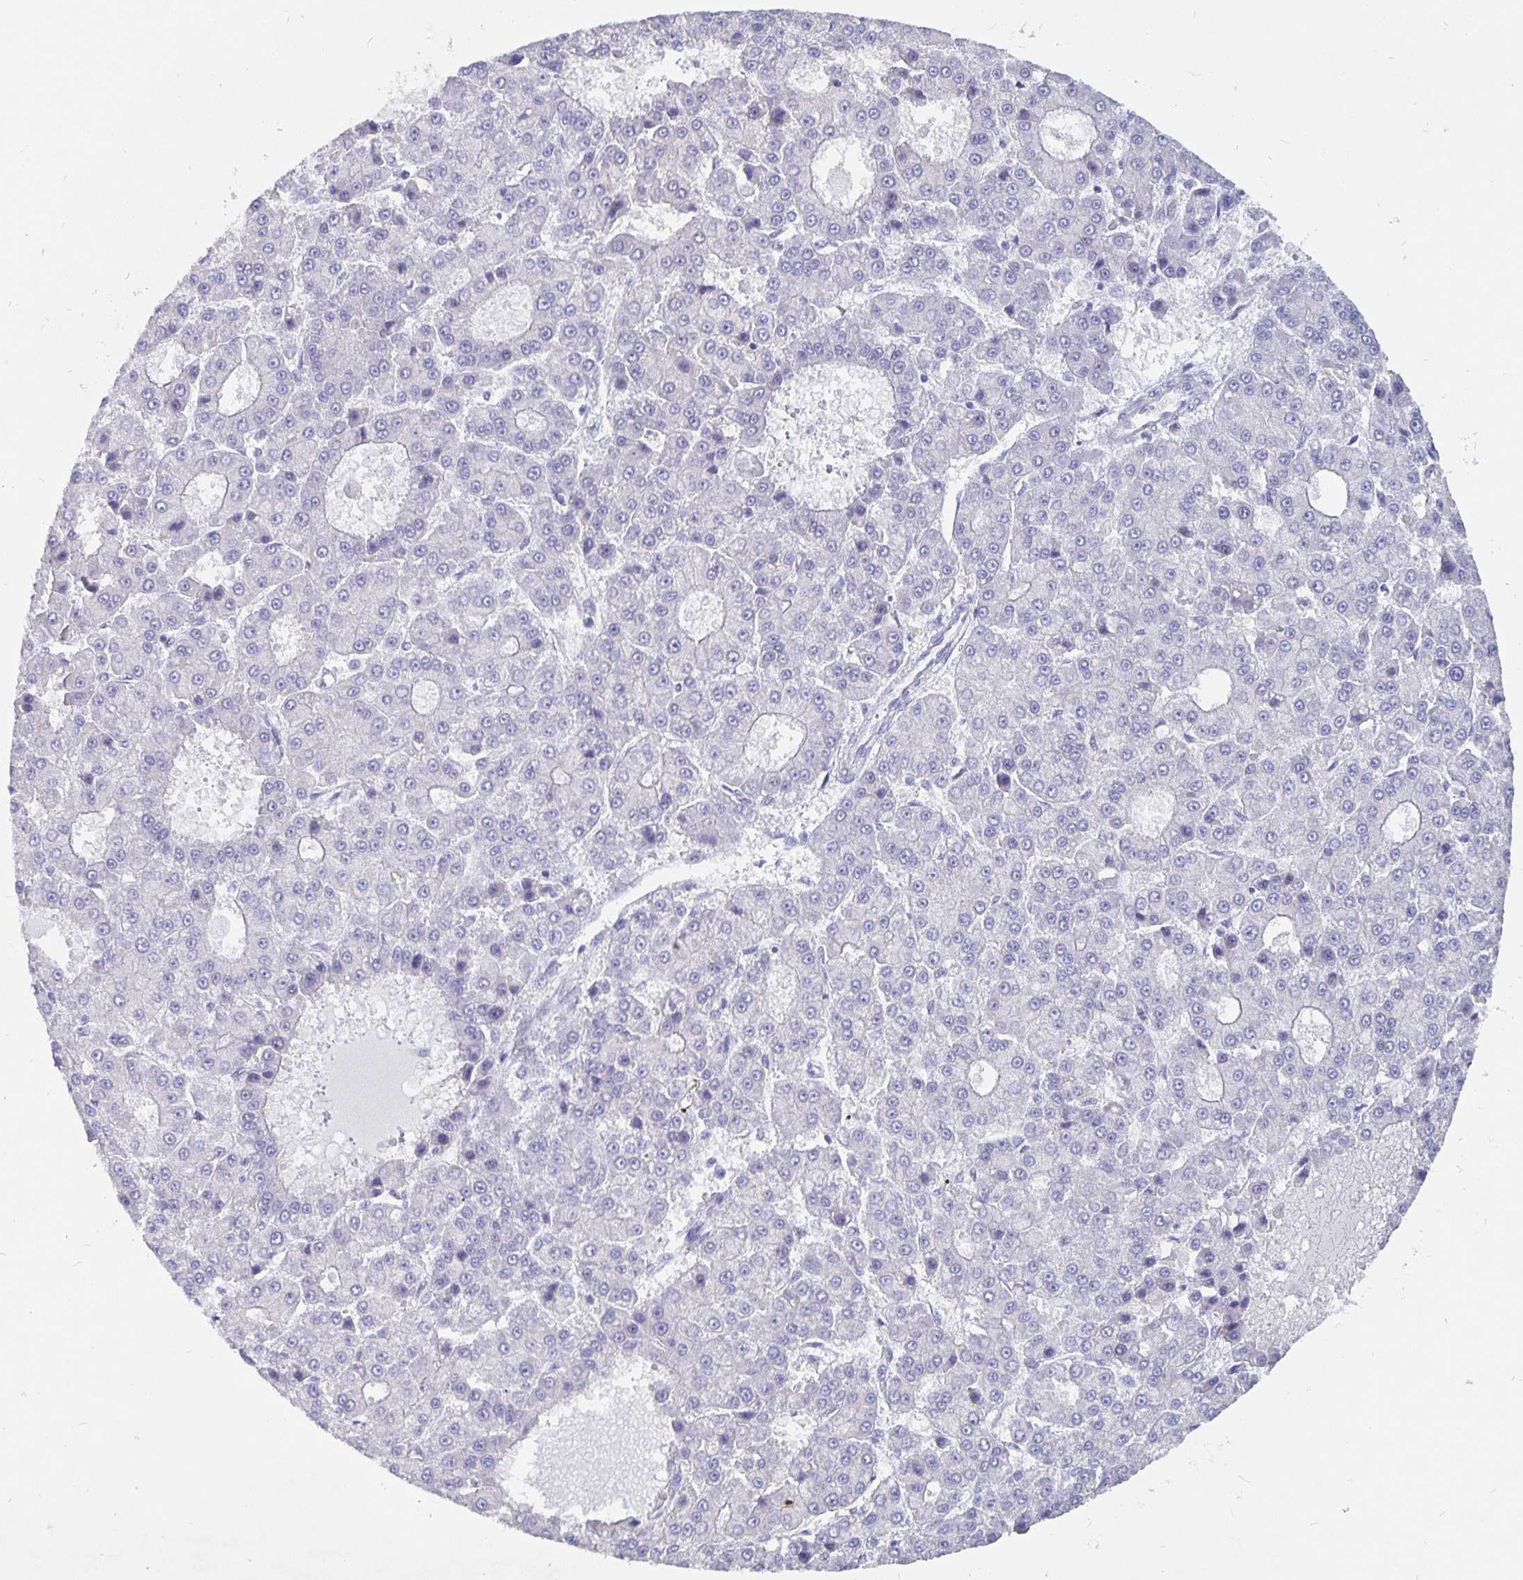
{"staining": {"intensity": "negative", "quantity": "none", "location": "none"}, "tissue": "liver cancer", "cell_type": "Tumor cells", "image_type": "cancer", "snomed": [{"axis": "morphology", "description": "Carcinoma, Hepatocellular, NOS"}, {"axis": "topography", "description": "Liver"}], "caption": "Immunohistochemistry (IHC) micrograph of neoplastic tissue: human liver hepatocellular carcinoma stained with DAB (3,3'-diaminobenzidine) demonstrates no significant protein staining in tumor cells.", "gene": "SMOC1", "patient": {"sex": "male", "age": 70}}